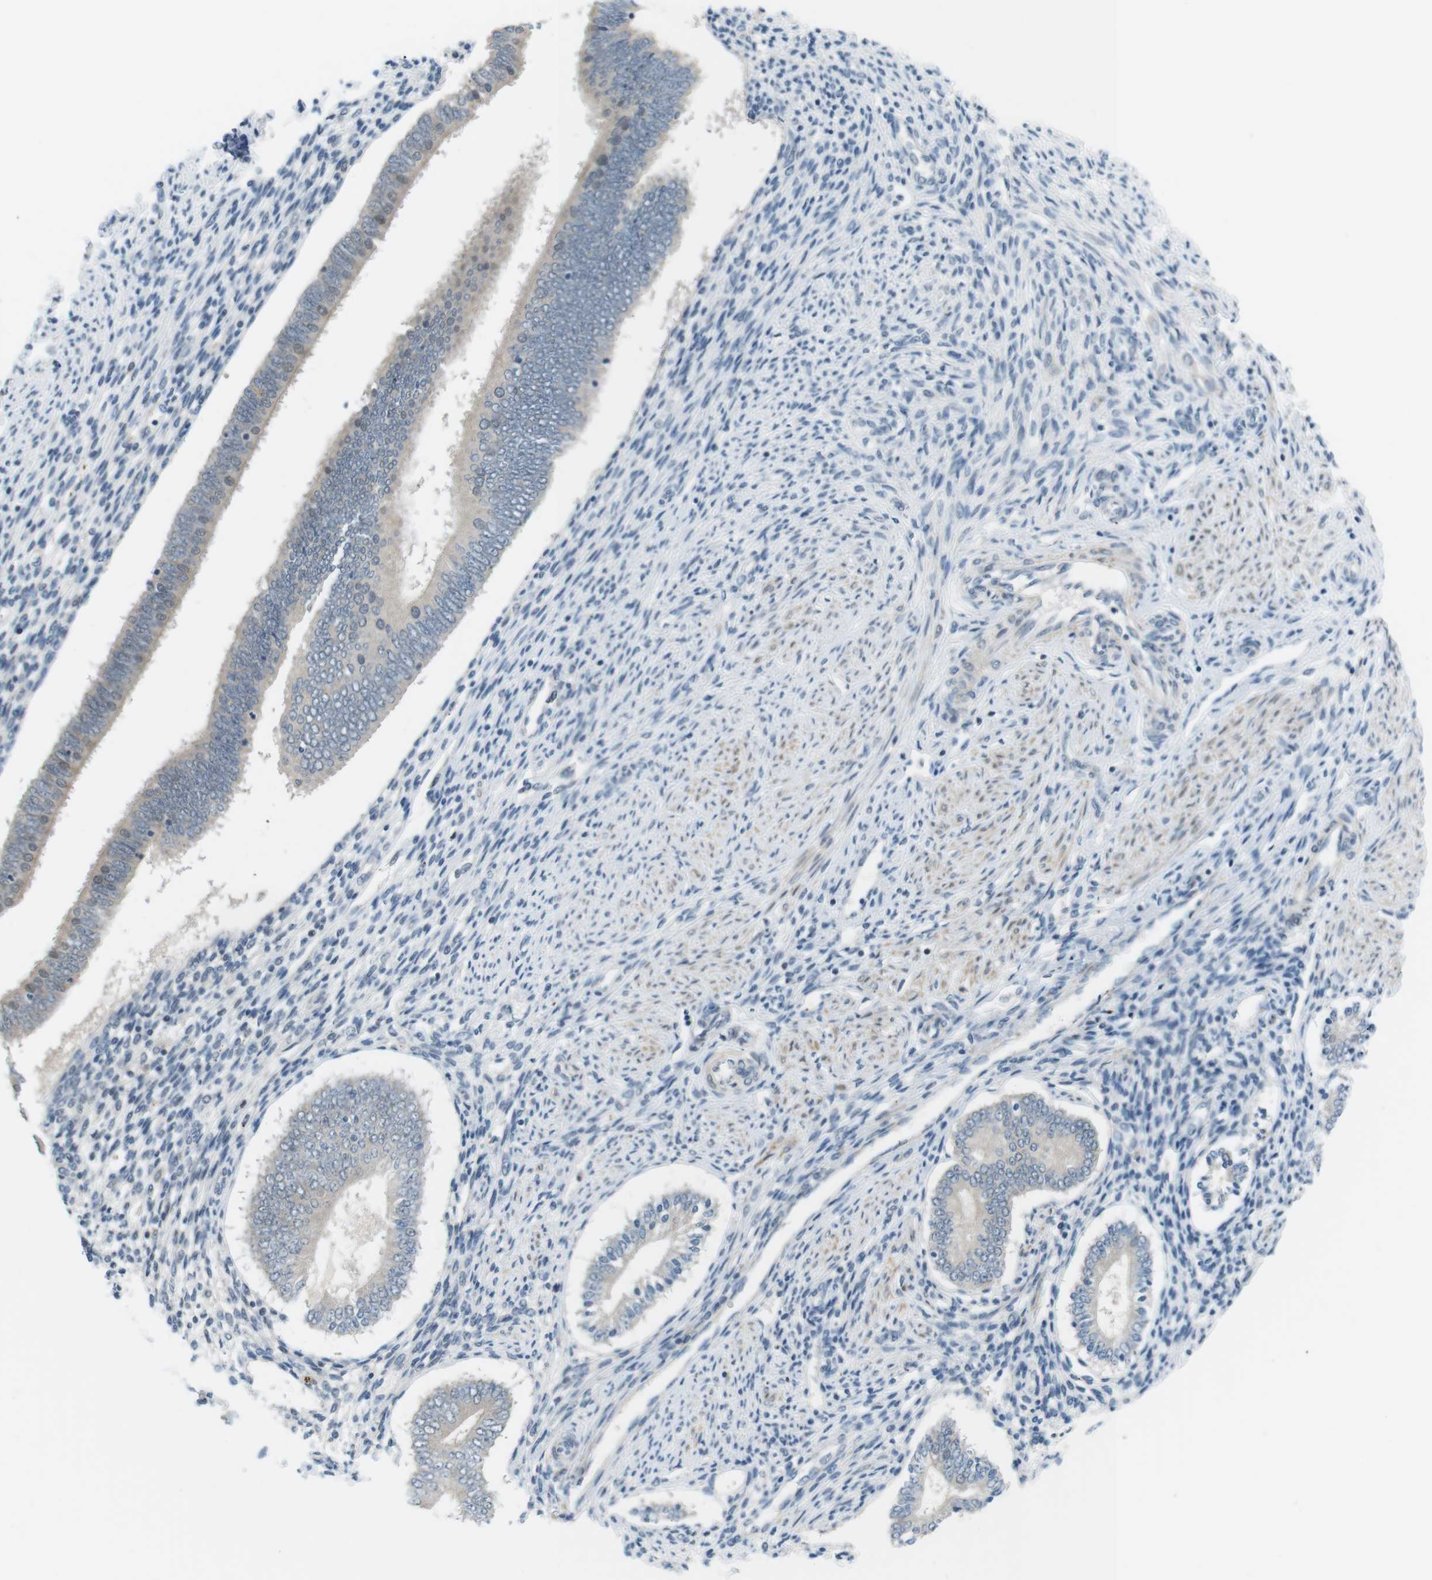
{"staining": {"intensity": "negative", "quantity": "none", "location": "none"}, "tissue": "endometrium", "cell_type": "Cells in endometrial stroma", "image_type": "normal", "snomed": [{"axis": "morphology", "description": "Normal tissue, NOS"}, {"axis": "topography", "description": "Endometrium"}], "caption": "High power microscopy image of an immunohistochemistry (IHC) micrograph of unremarkable endometrium, revealing no significant expression in cells in endometrial stroma.", "gene": "RTN3", "patient": {"sex": "female", "age": 42}}